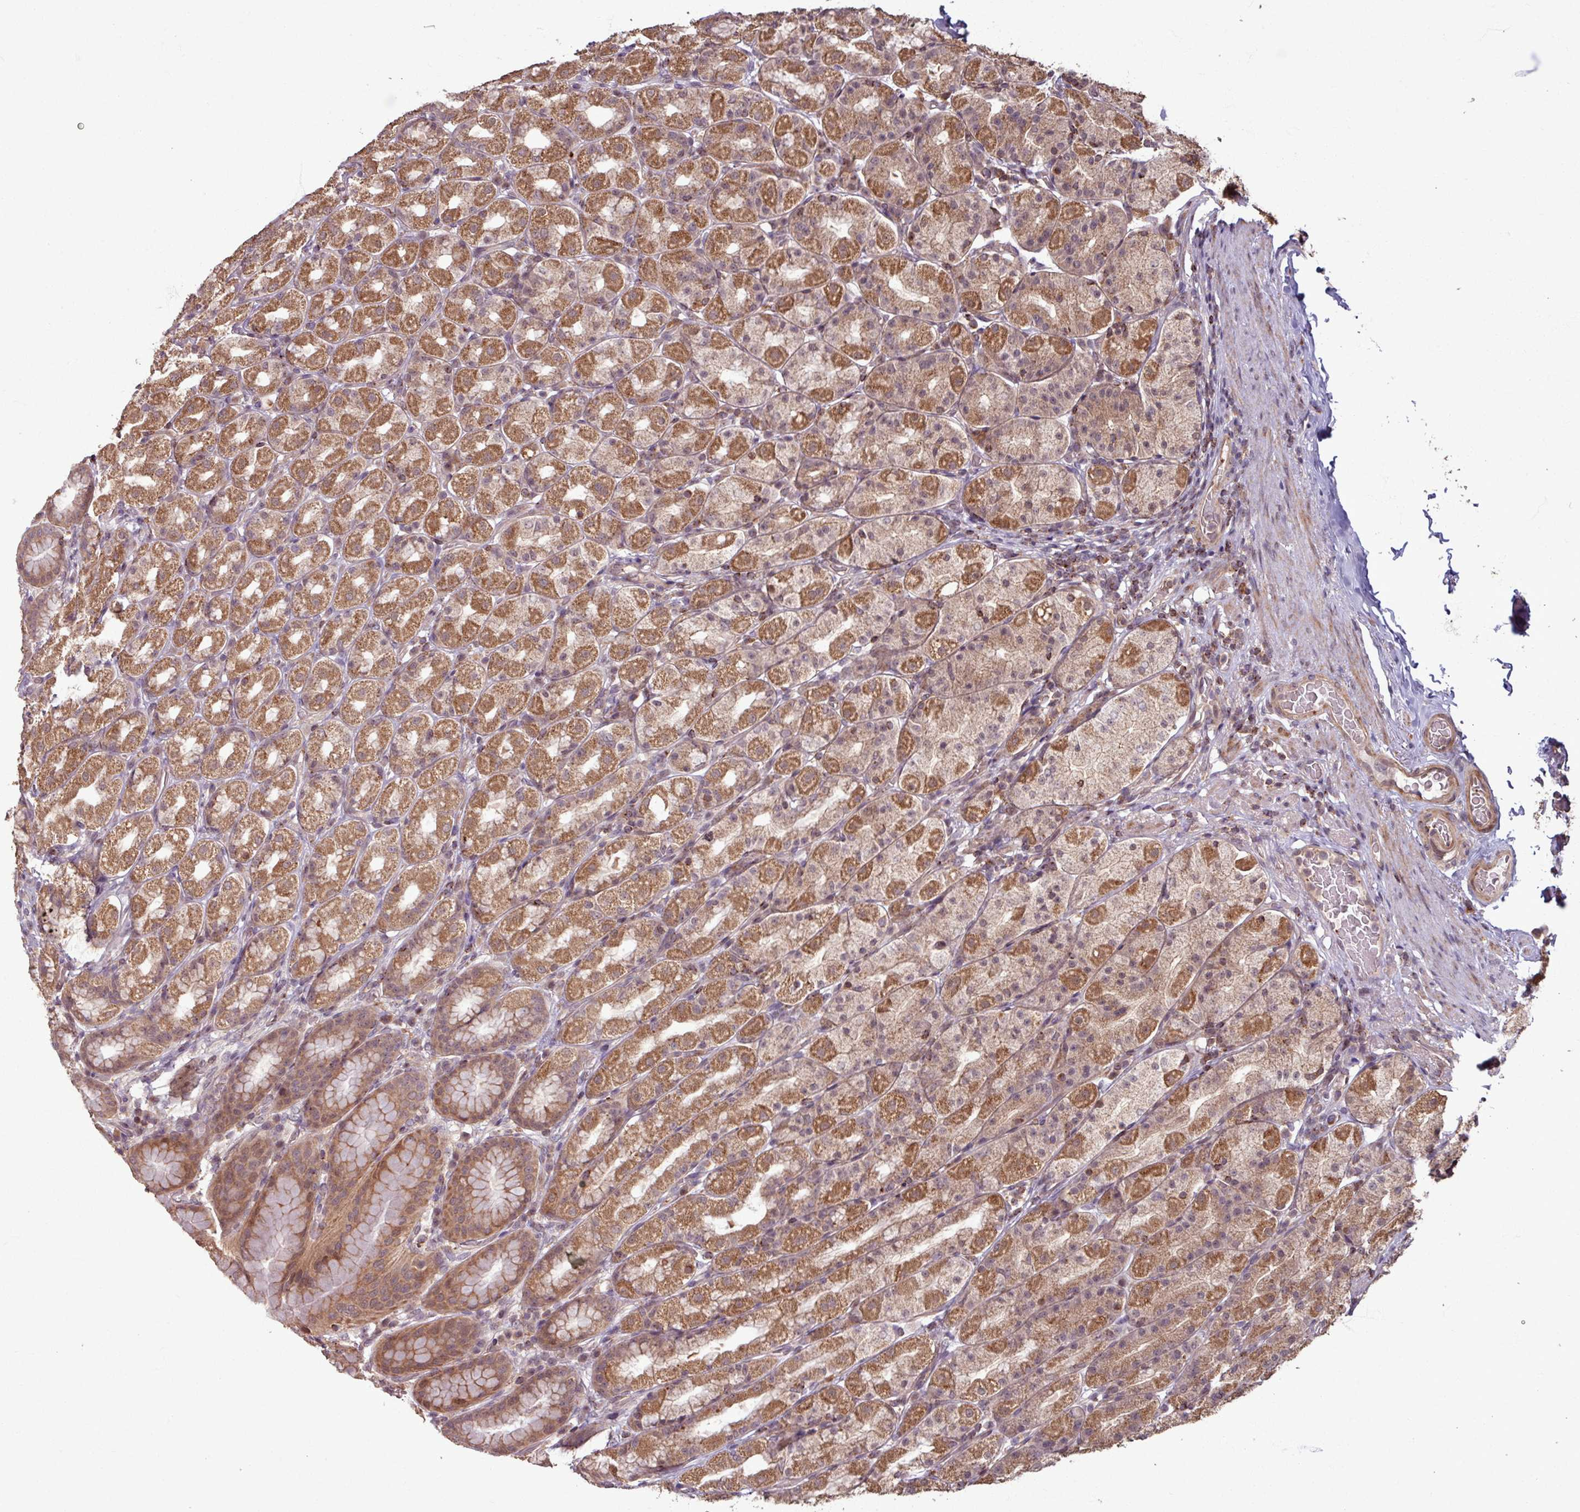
{"staining": {"intensity": "strong", "quantity": "25%-75%", "location": "cytoplasmic/membranous,nuclear"}, "tissue": "stomach", "cell_type": "Glandular cells", "image_type": "normal", "snomed": [{"axis": "morphology", "description": "Normal tissue, NOS"}, {"axis": "topography", "description": "Stomach, upper"}, {"axis": "topography", "description": "Stomach"}], "caption": "IHC micrograph of unremarkable stomach: human stomach stained using IHC displays high levels of strong protein expression localized specifically in the cytoplasmic/membranous,nuclear of glandular cells, appearing as a cytoplasmic/membranous,nuclear brown color.", "gene": "OR6B1", "patient": {"sex": "male", "age": 68}}